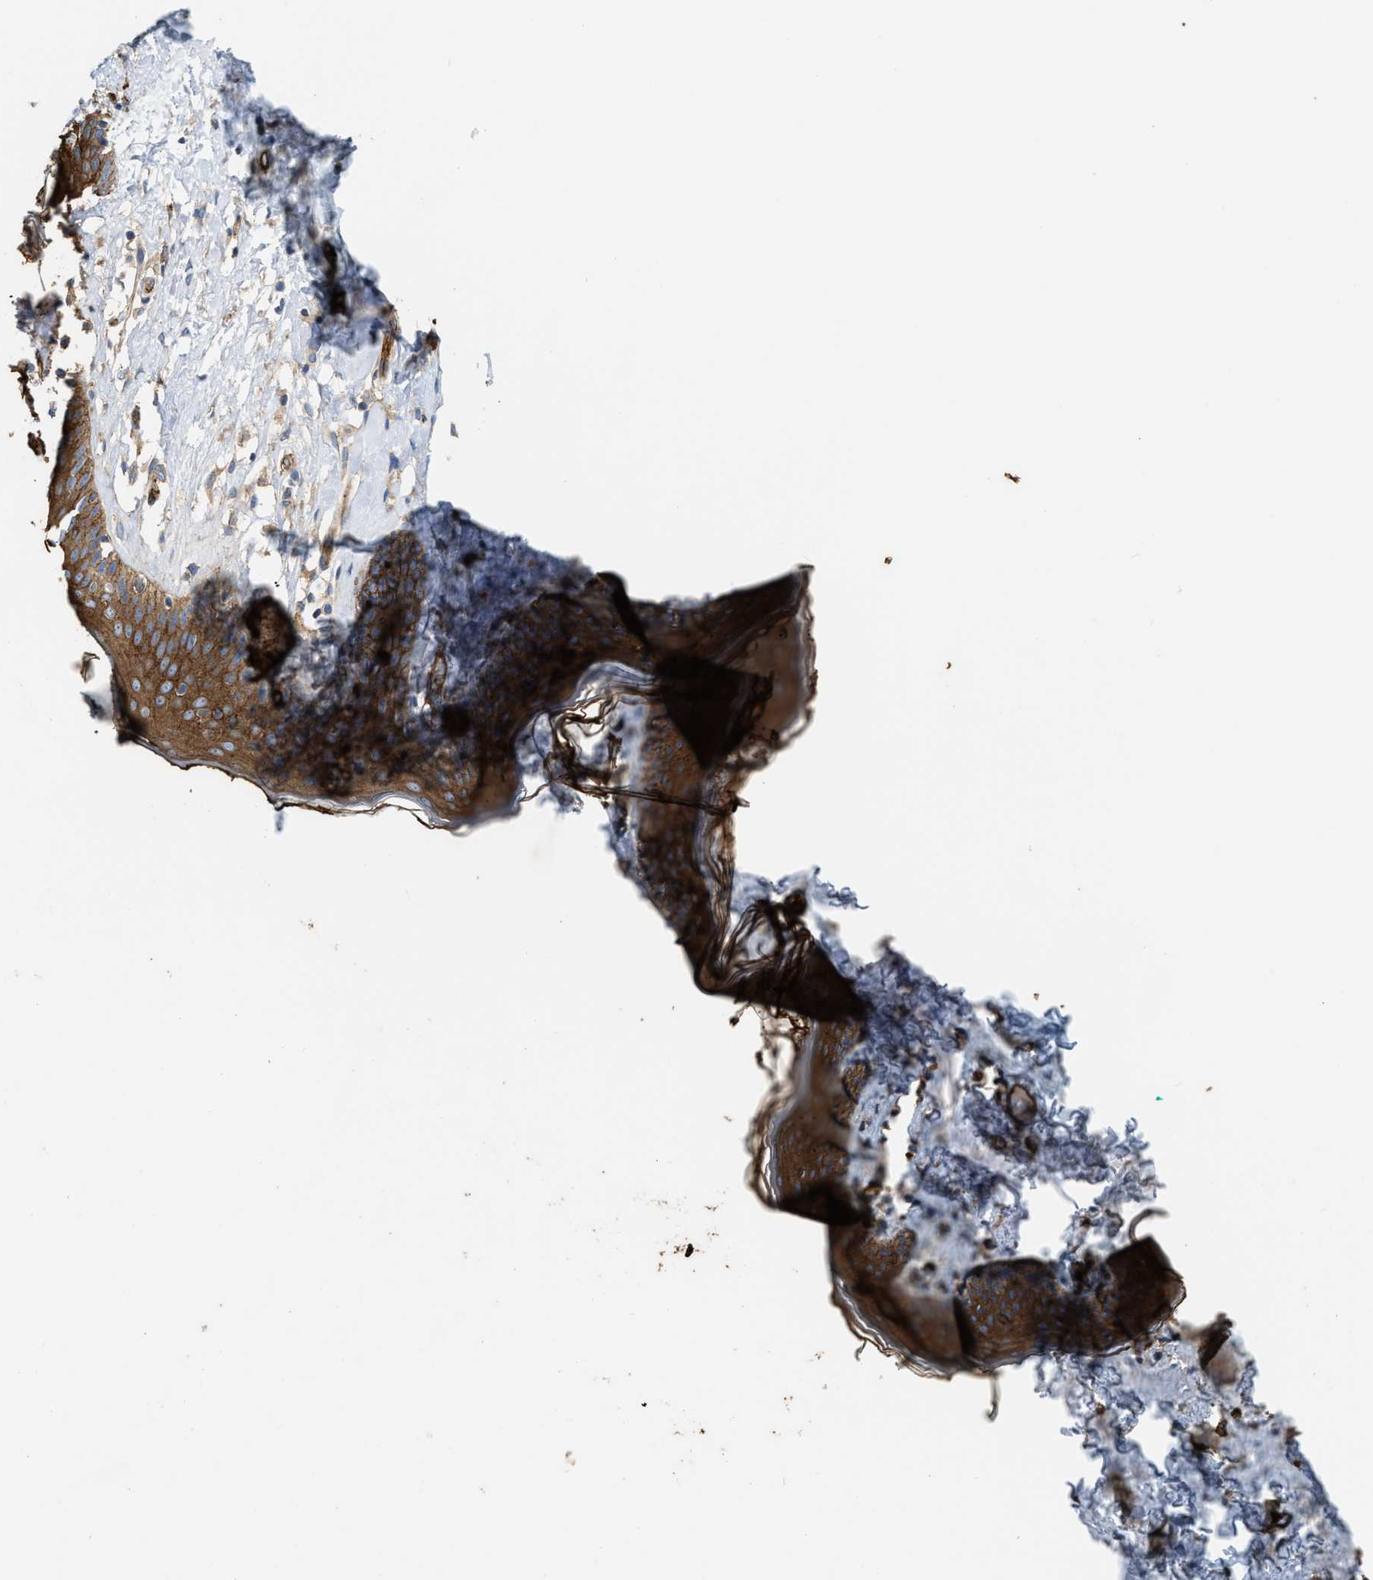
{"staining": {"intensity": "strong", "quantity": ">75%", "location": "cytoplasmic/membranous"}, "tissue": "skin", "cell_type": "Epidermal cells", "image_type": "normal", "snomed": [{"axis": "morphology", "description": "Normal tissue, NOS"}, {"axis": "topography", "description": "Vulva"}], "caption": "The photomicrograph reveals immunohistochemical staining of normal skin. There is strong cytoplasmic/membranous positivity is appreciated in approximately >75% of epidermal cells.", "gene": "ERC1", "patient": {"sex": "female", "age": 66}}